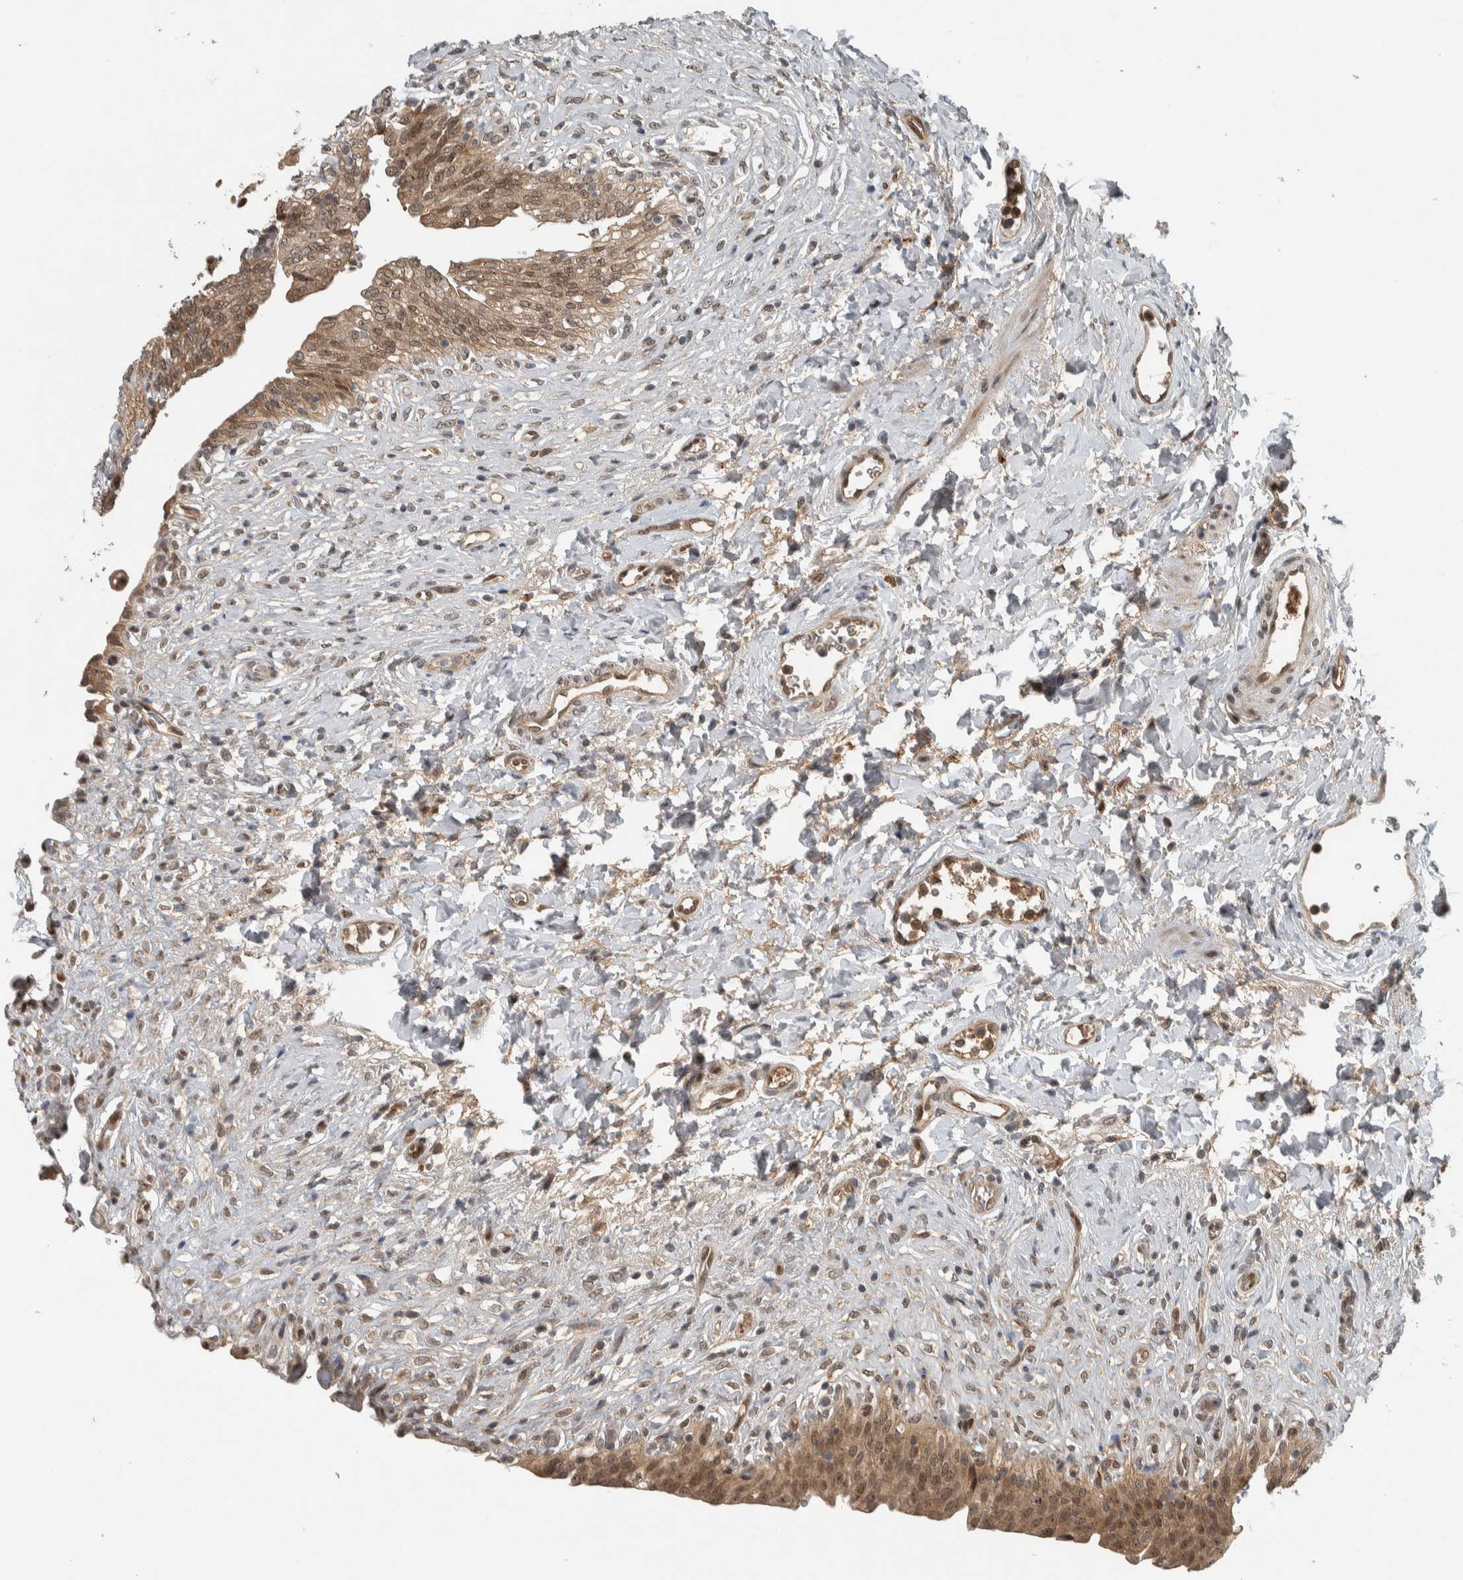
{"staining": {"intensity": "moderate", "quantity": ">75%", "location": "cytoplasmic/membranous,nuclear"}, "tissue": "urinary bladder", "cell_type": "Urothelial cells", "image_type": "normal", "snomed": [{"axis": "morphology", "description": "Urothelial carcinoma, High grade"}, {"axis": "topography", "description": "Urinary bladder"}], "caption": "This micrograph shows normal urinary bladder stained with IHC to label a protein in brown. The cytoplasmic/membranous,nuclear of urothelial cells show moderate positivity for the protein. Nuclei are counter-stained blue.", "gene": "XPO5", "patient": {"sex": "male", "age": 46}}